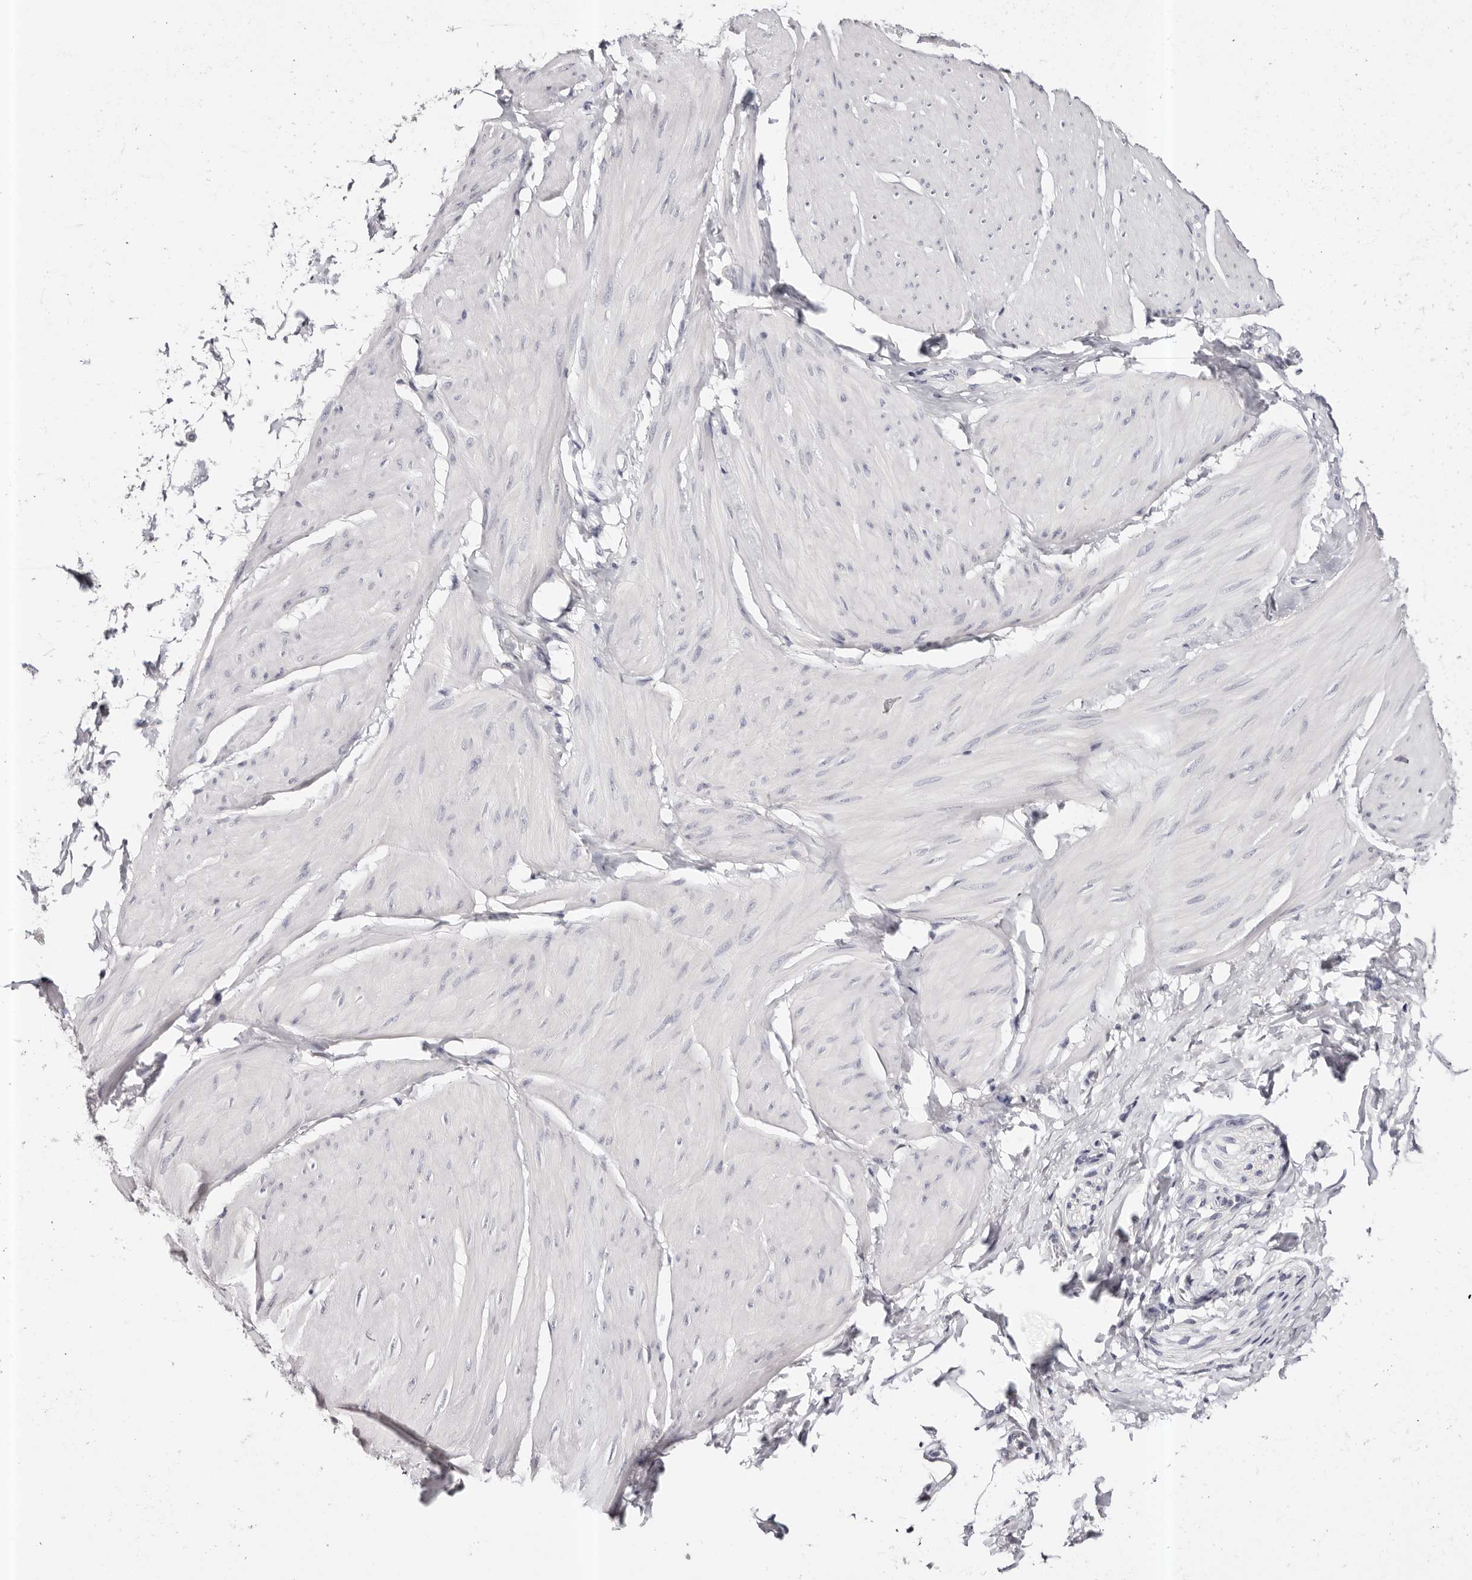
{"staining": {"intensity": "negative", "quantity": "none", "location": "none"}, "tissue": "smooth muscle", "cell_type": "Smooth muscle cells", "image_type": "normal", "snomed": [{"axis": "morphology", "description": "Urothelial carcinoma, High grade"}, {"axis": "topography", "description": "Urinary bladder"}], "caption": "Smooth muscle cells are negative for brown protein staining in normal smooth muscle. Nuclei are stained in blue.", "gene": "ROM1", "patient": {"sex": "male", "age": 46}}